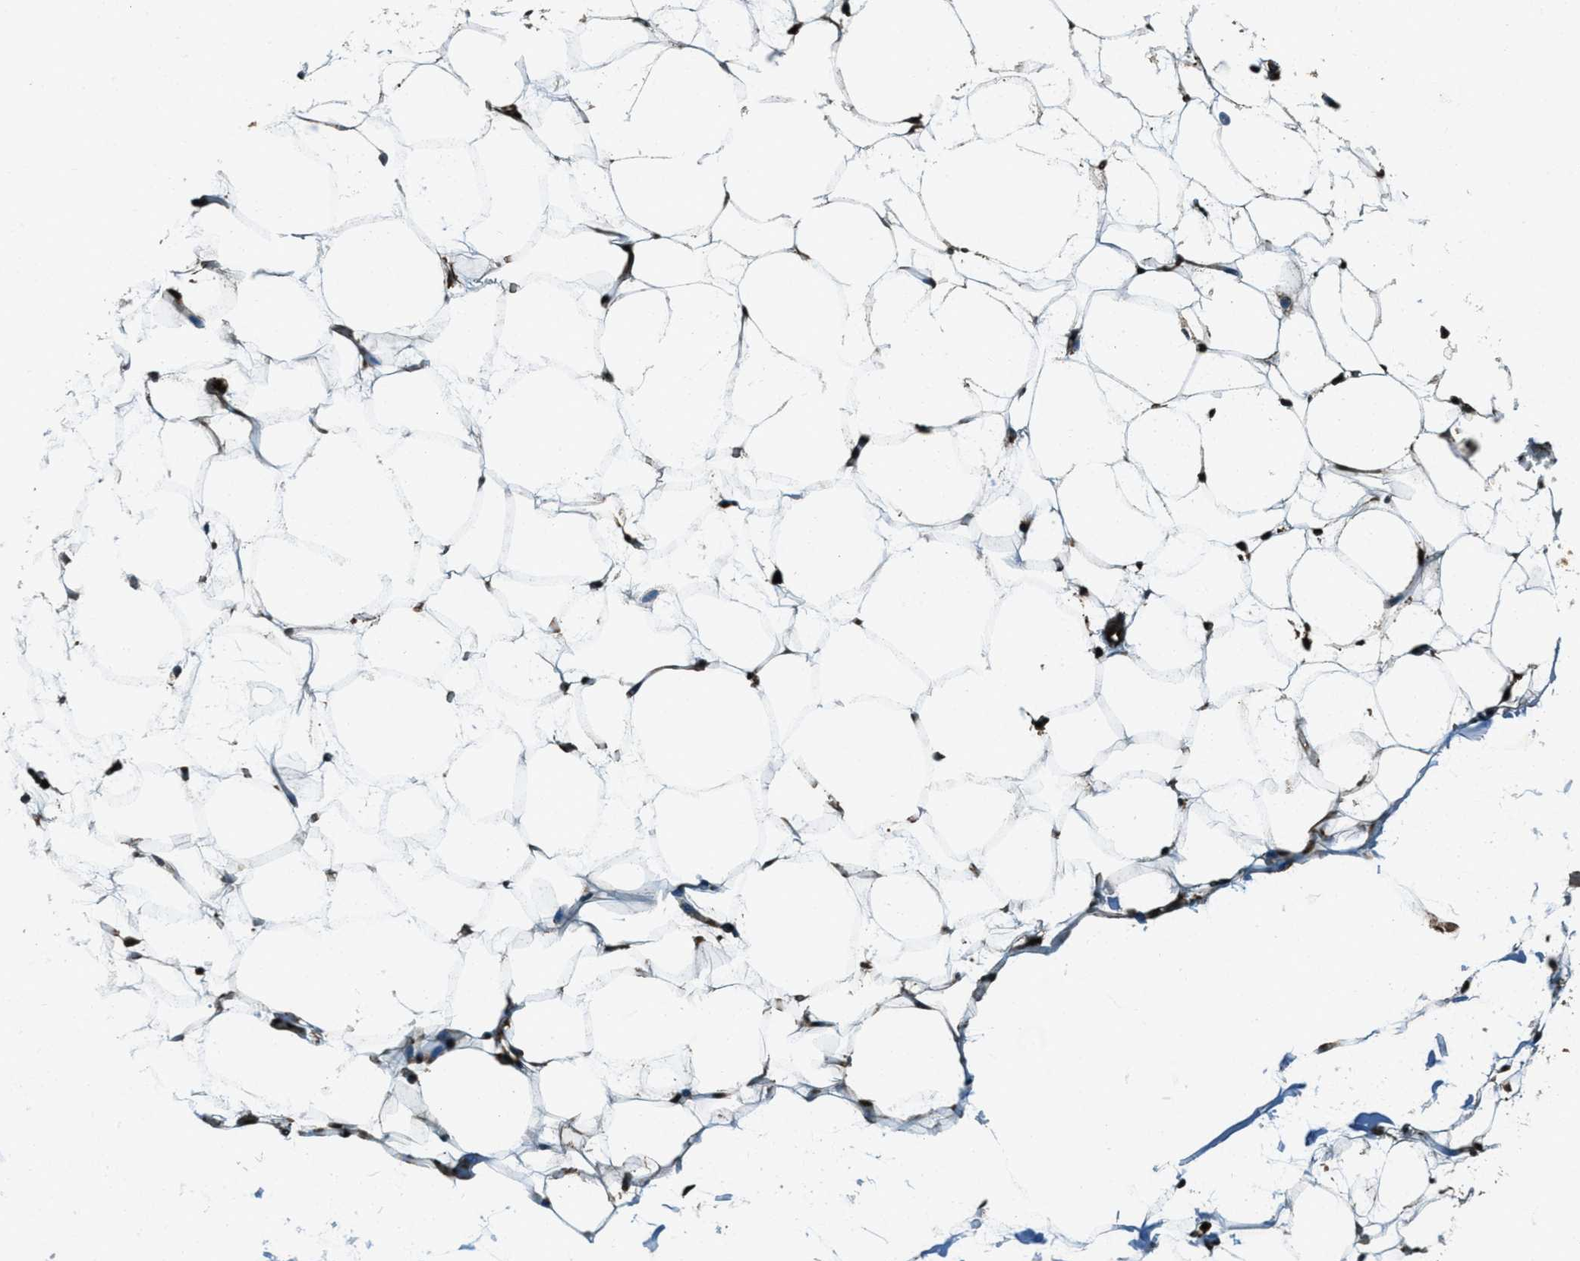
{"staining": {"intensity": "moderate", "quantity": ">75%", "location": "nuclear"}, "tissue": "adipose tissue", "cell_type": "Adipocytes", "image_type": "normal", "snomed": [{"axis": "morphology", "description": "Normal tissue, NOS"}, {"axis": "topography", "description": "Breast"}, {"axis": "topography", "description": "Soft tissue"}], "caption": "A brown stain shows moderate nuclear positivity of a protein in adipocytes of unremarkable human adipose tissue. (DAB IHC with brightfield microscopy, high magnification).", "gene": "TARDBP", "patient": {"sex": "female", "age": 75}}